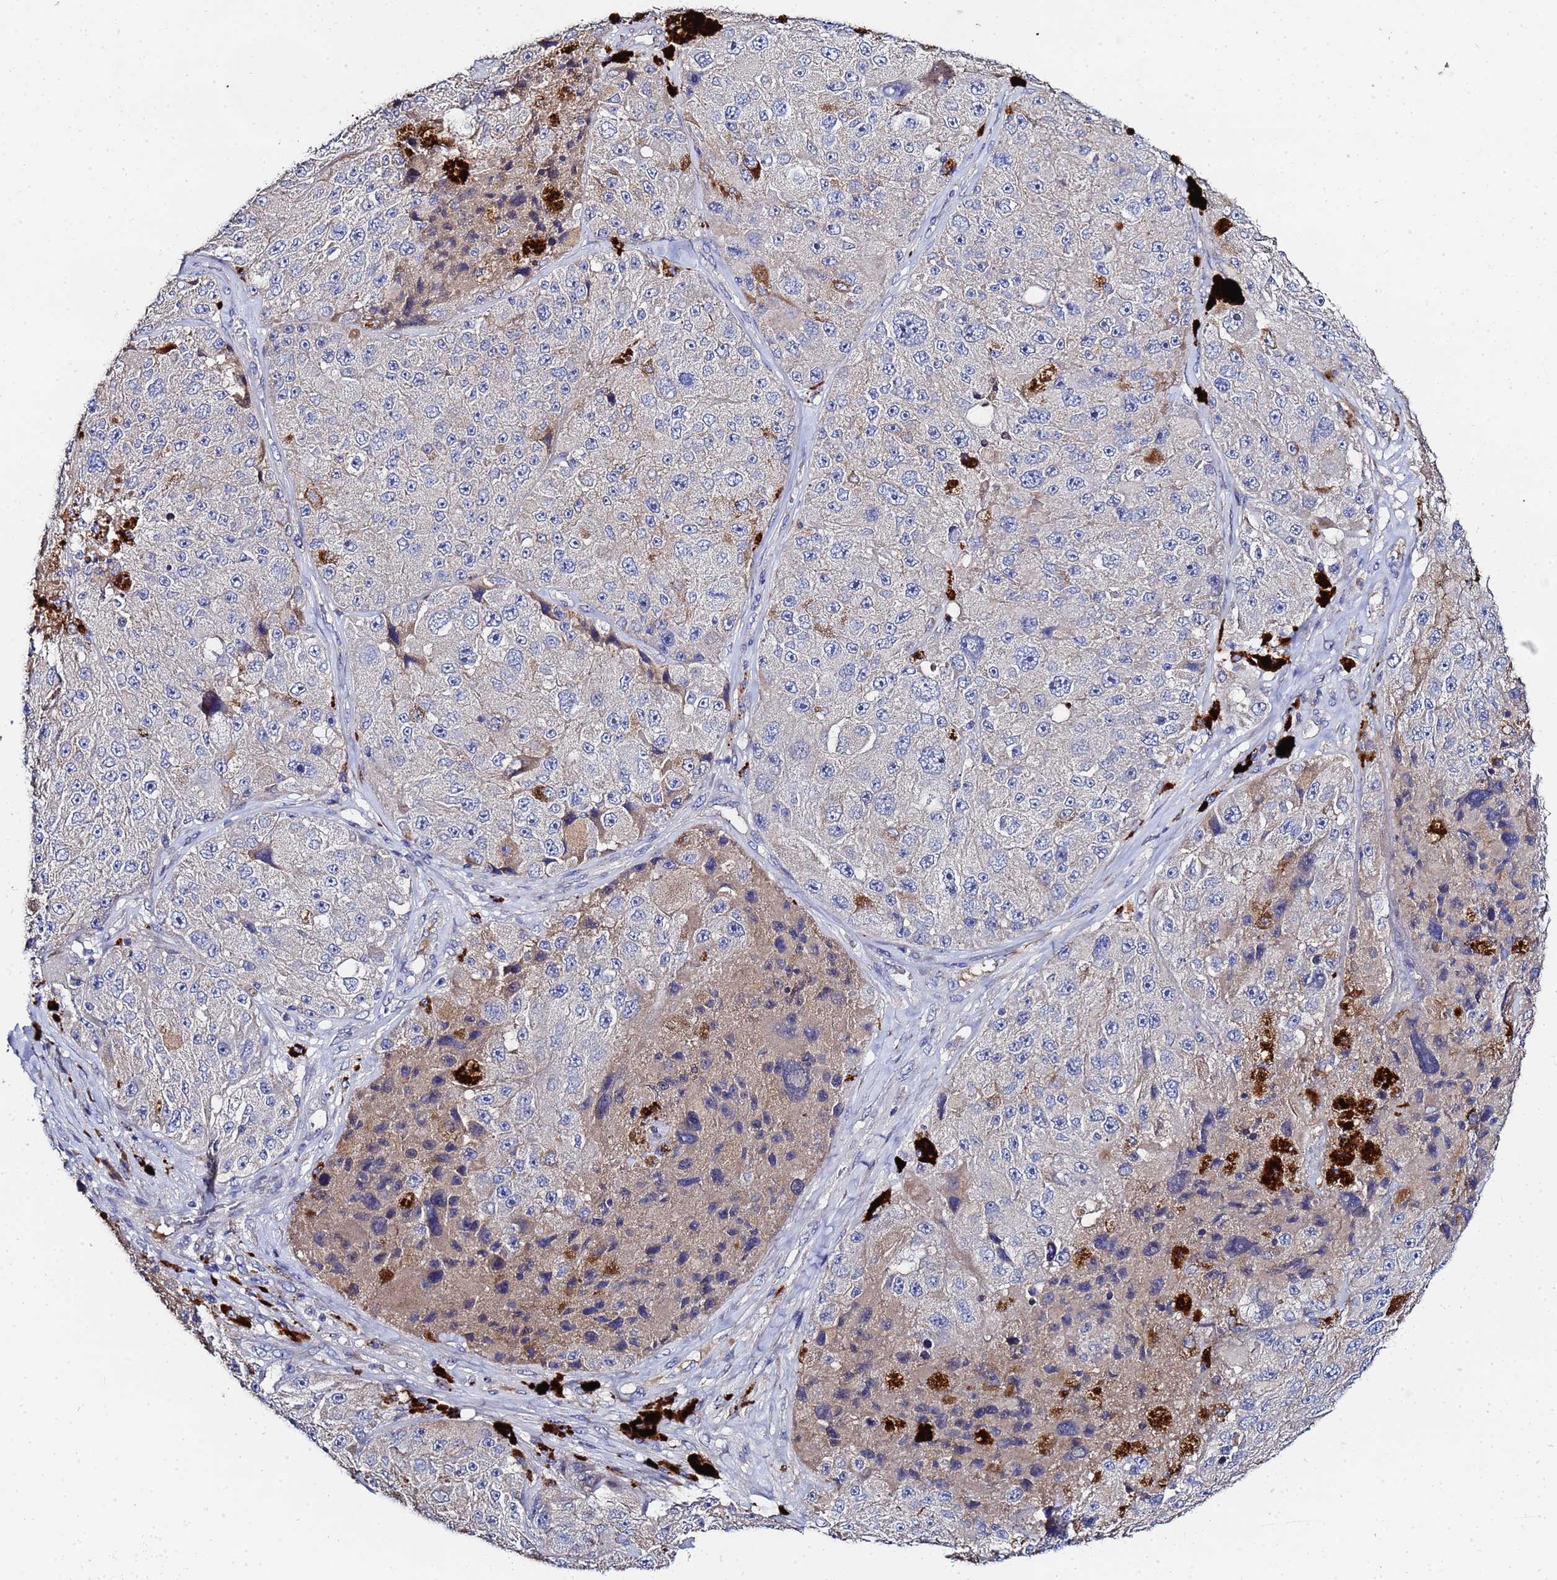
{"staining": {"intensity": "weak", "quantity": "<25%", "location": "cytoplasmic/membranous"}, "tissue": "melanoma", "cell_type": "Tumor cells", "image_type": "cancer", "snomed": [{"axis": "morphology", "description": "Malignant melanoma, Metastatic site"}, {"axis": "topography", "description": "Lymph node"}], "caption": "Tumor cells are negative for protein expression in human malignant melanoma (metastatic site).", "gene": "TCP10L", "patient": {"sex": "male", "age": 62}}